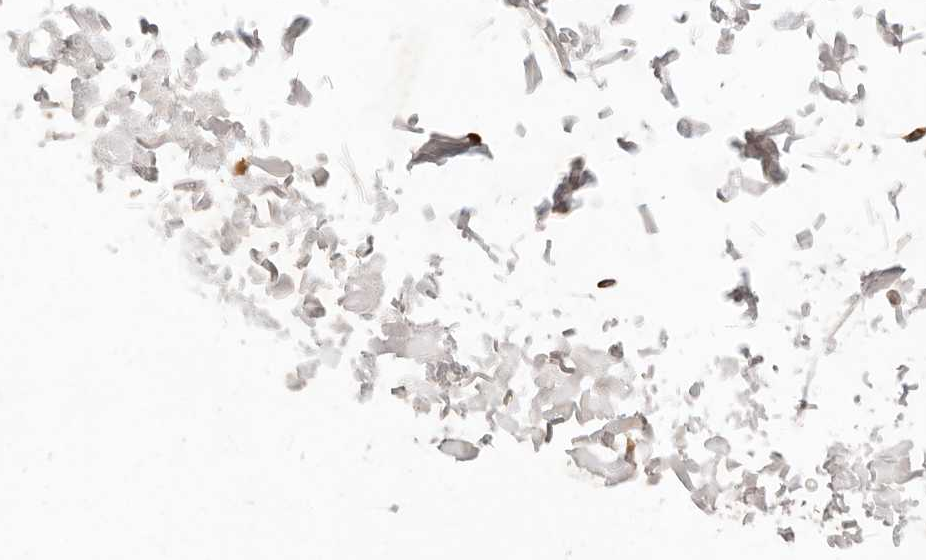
{"staining": {"intensity": "weak", "quantity": "<25%", "location": "cytoplasmic/membranous"}, "tissue": "adipose tissue", "cell_type": "Adipocytes", "image_type": "normal", "snomed": [{"axis": "morphology", "description": "Normal tissue, NOS"}, {"axis": "topography", "description": "Soft tissue"}], "caption": "Immunohistochemical staining of normal human adipose tissue displays no significant positivity in adipocytes. (DAB (3,3'-diaminobenzidine) immunohistochemistry visualized using brightfield microscopy, high magnification).", "gene": "C1orf127", "patient": {"sex": "male", "age": 72}}